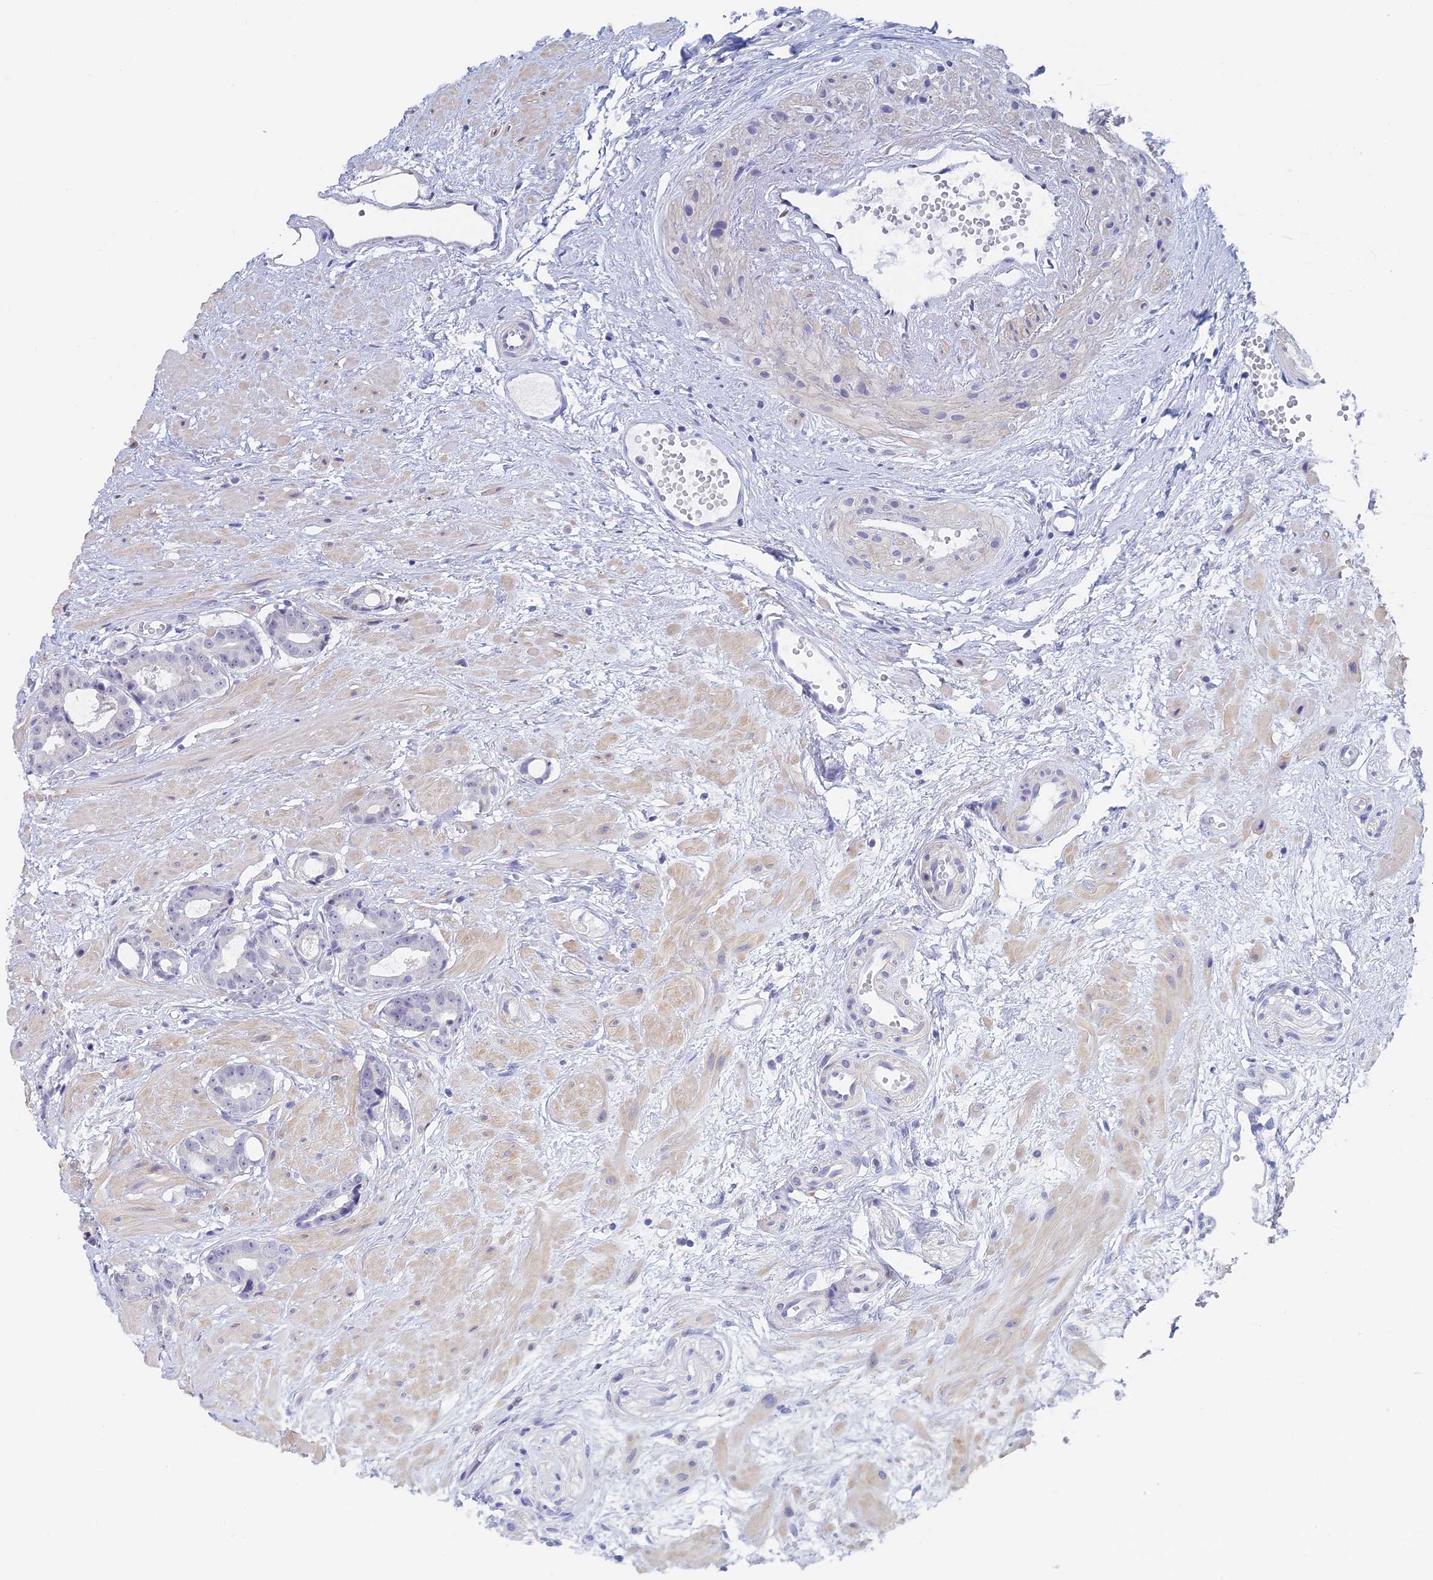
{"staining": {"intensity": "negative", "quantity": "none", "location": "none"}, "tissue": "prostate cancer", "cell_type": "Tumor cells", "image_type": "cancer", "snomed": [{"axis": "morphology", "description": "Adenocarcinoma, Low grade"}, {"axis": "topography", "description": "Prostate"}], "caption": "This is an immunohistochemistry photomicrograph of human prostate adenocarcinoma (low-grade). There is no positivity in tumor cells.", "gene": "MCM2", "patient": {"sex": "male", "age": 64}}